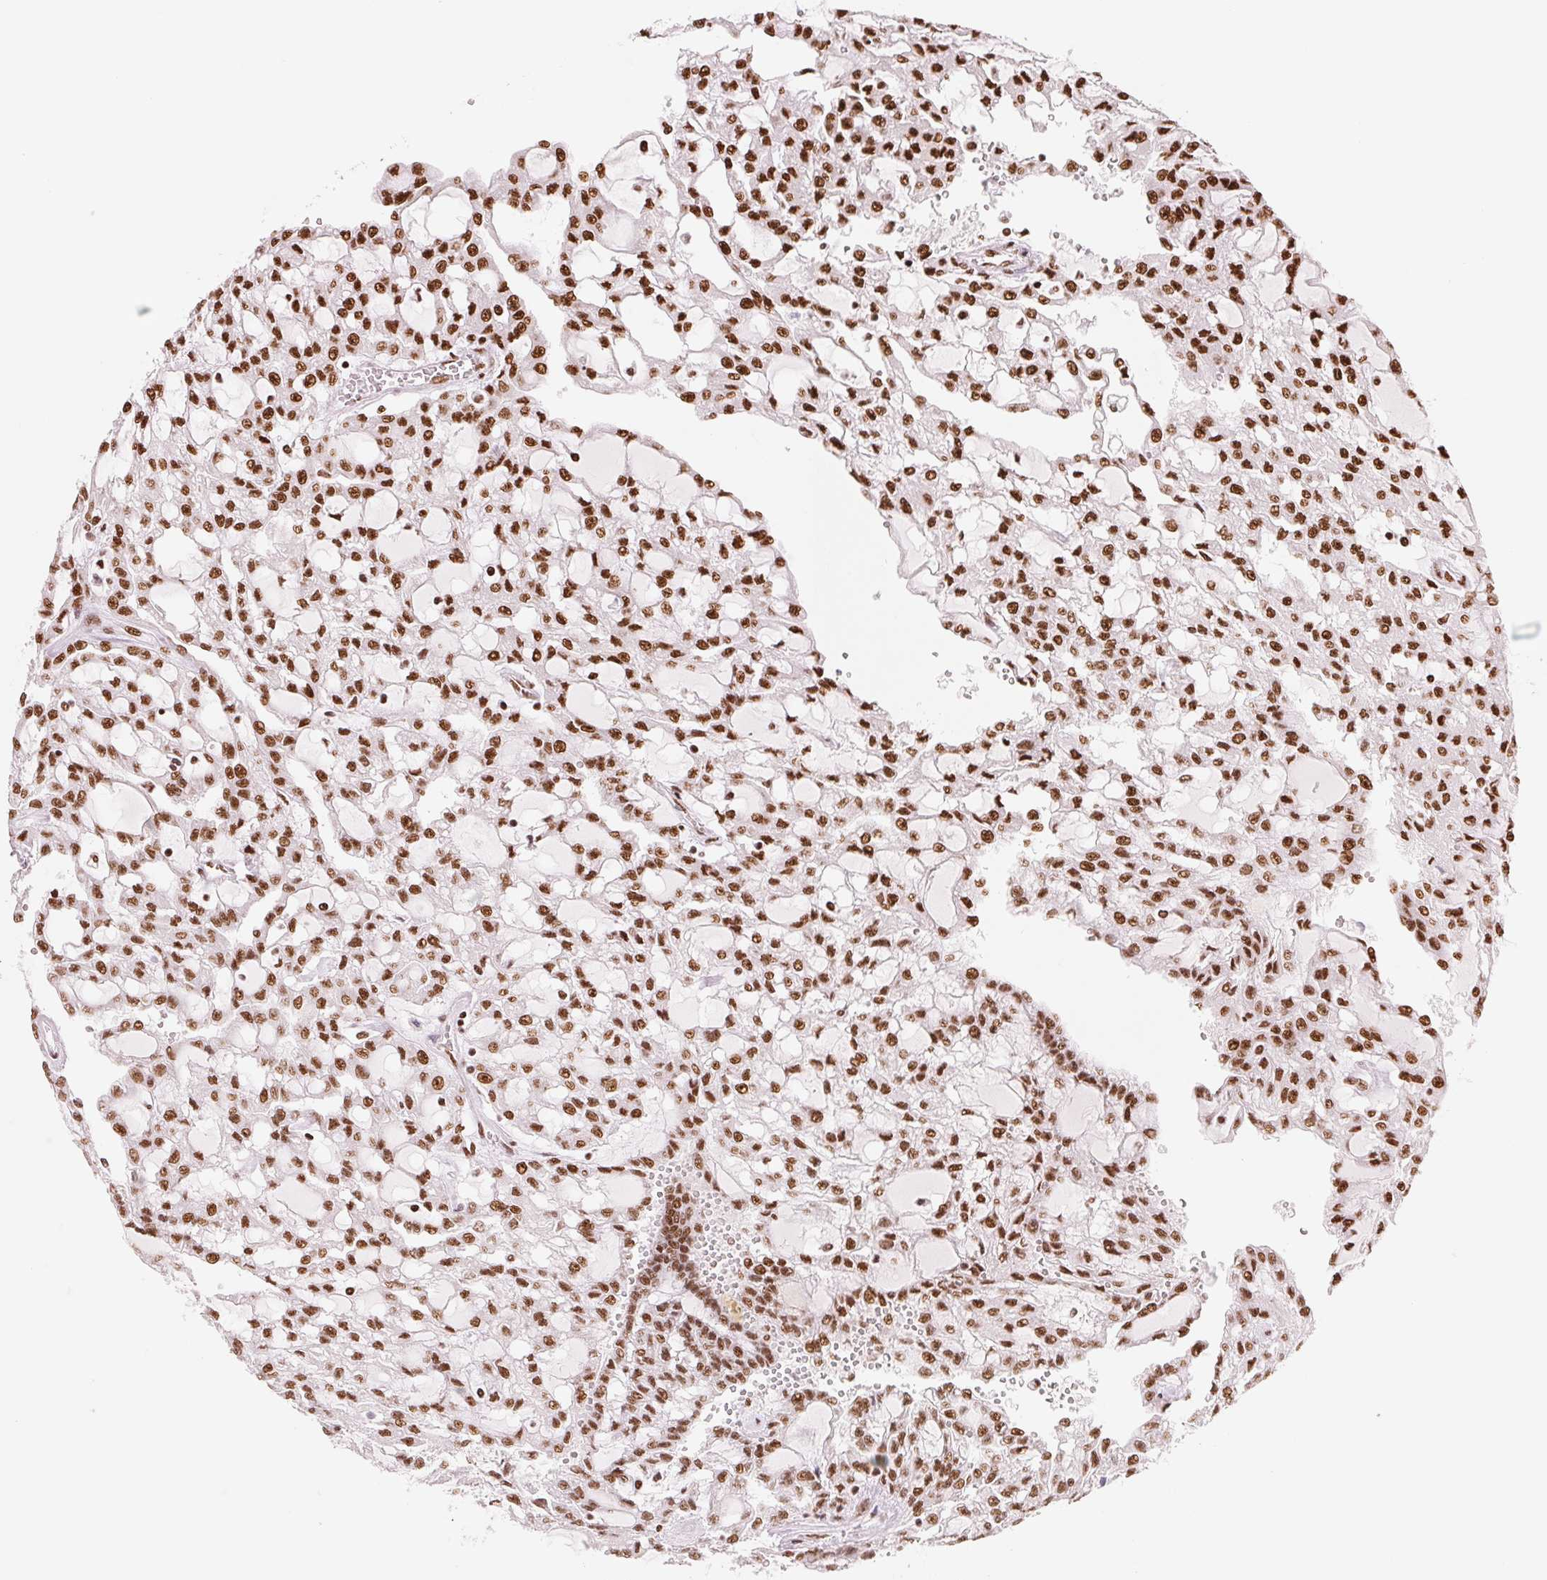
{"staining": {"intensity": "strong", "quantity": ">75%", "location": "nuclear"}, "tissue": "renal cancer", "cell_type": "Tumor cells", "image_type": "cancer", "snomed": [{"axis": "morphology", "description": "Adenocarcinoma, NOS"}, {"axis": "topography", "description": "Kidney"}], "caption": "There is high levels of strong nuclear expression in tumor cells of renal cancer, as demonstrated by immunohistochemical staining (brown color).", "gene": "NXF1", "patient": {"sex": "male", "age": 63}}